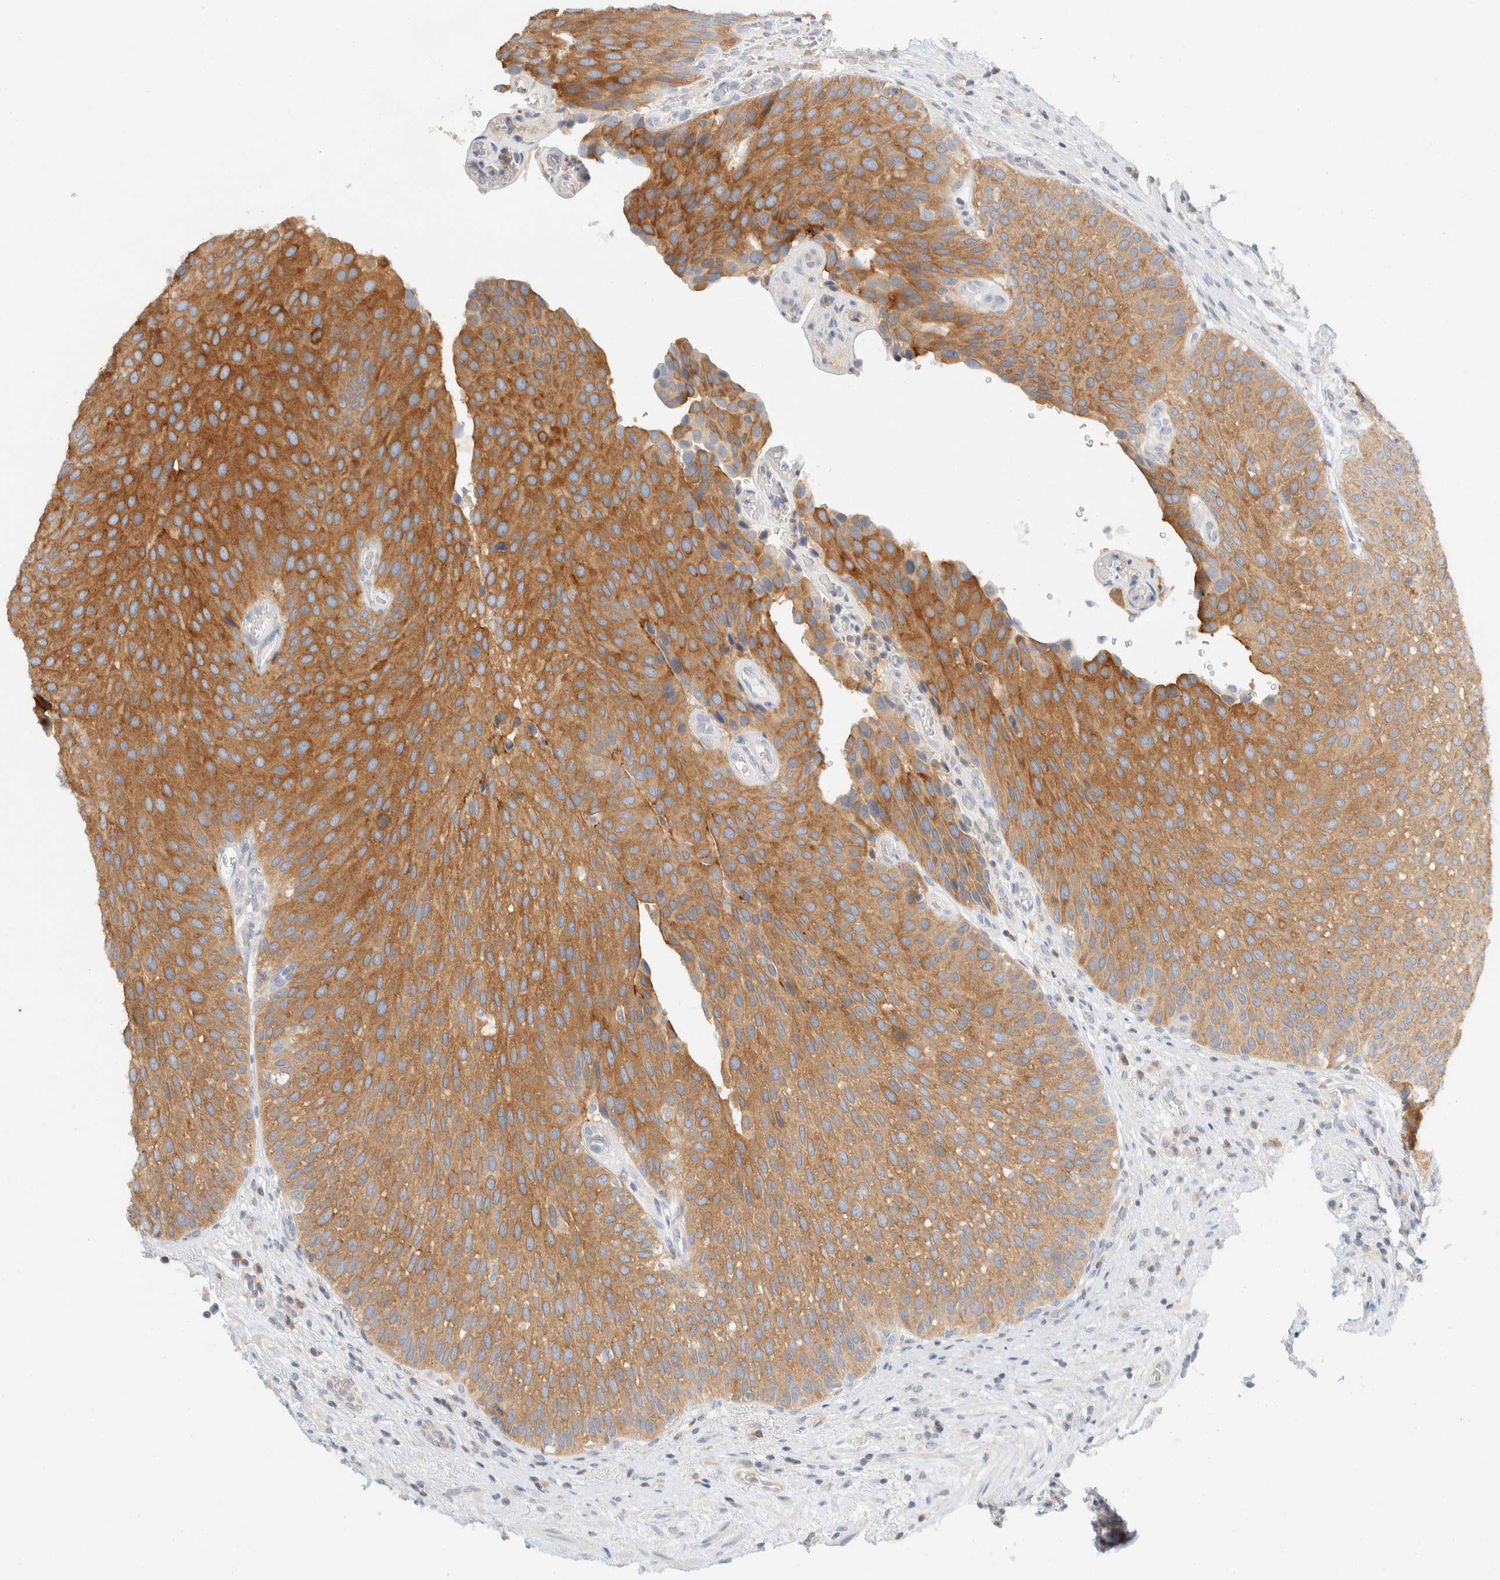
{"staining": {"intensity": "strong", "quantity": ">75%", "location": "cytoplasmic/membranous"}, "tissue": "urothelial cancer", "cell_type": "Tumor cells", "image_type": "cancer", "snomed": [{"axis": "morphology", "description": "Normal tissue, NOS"}, {"axis": "morphology", "description": "Urothelial carcinoma, Low grade"}, {"axis": "topography", "description": "Urinary bladder"}, {"axis": "topography", "description": "Prostate"}], "caption": "Tumor cells demonstrate high levels of strong cytoplasmic/membranous staining in about >75% of cells in human urothelial cancer.", "gene": "SH3GLB2", "patient": {"sex": "male", "age": 60}}